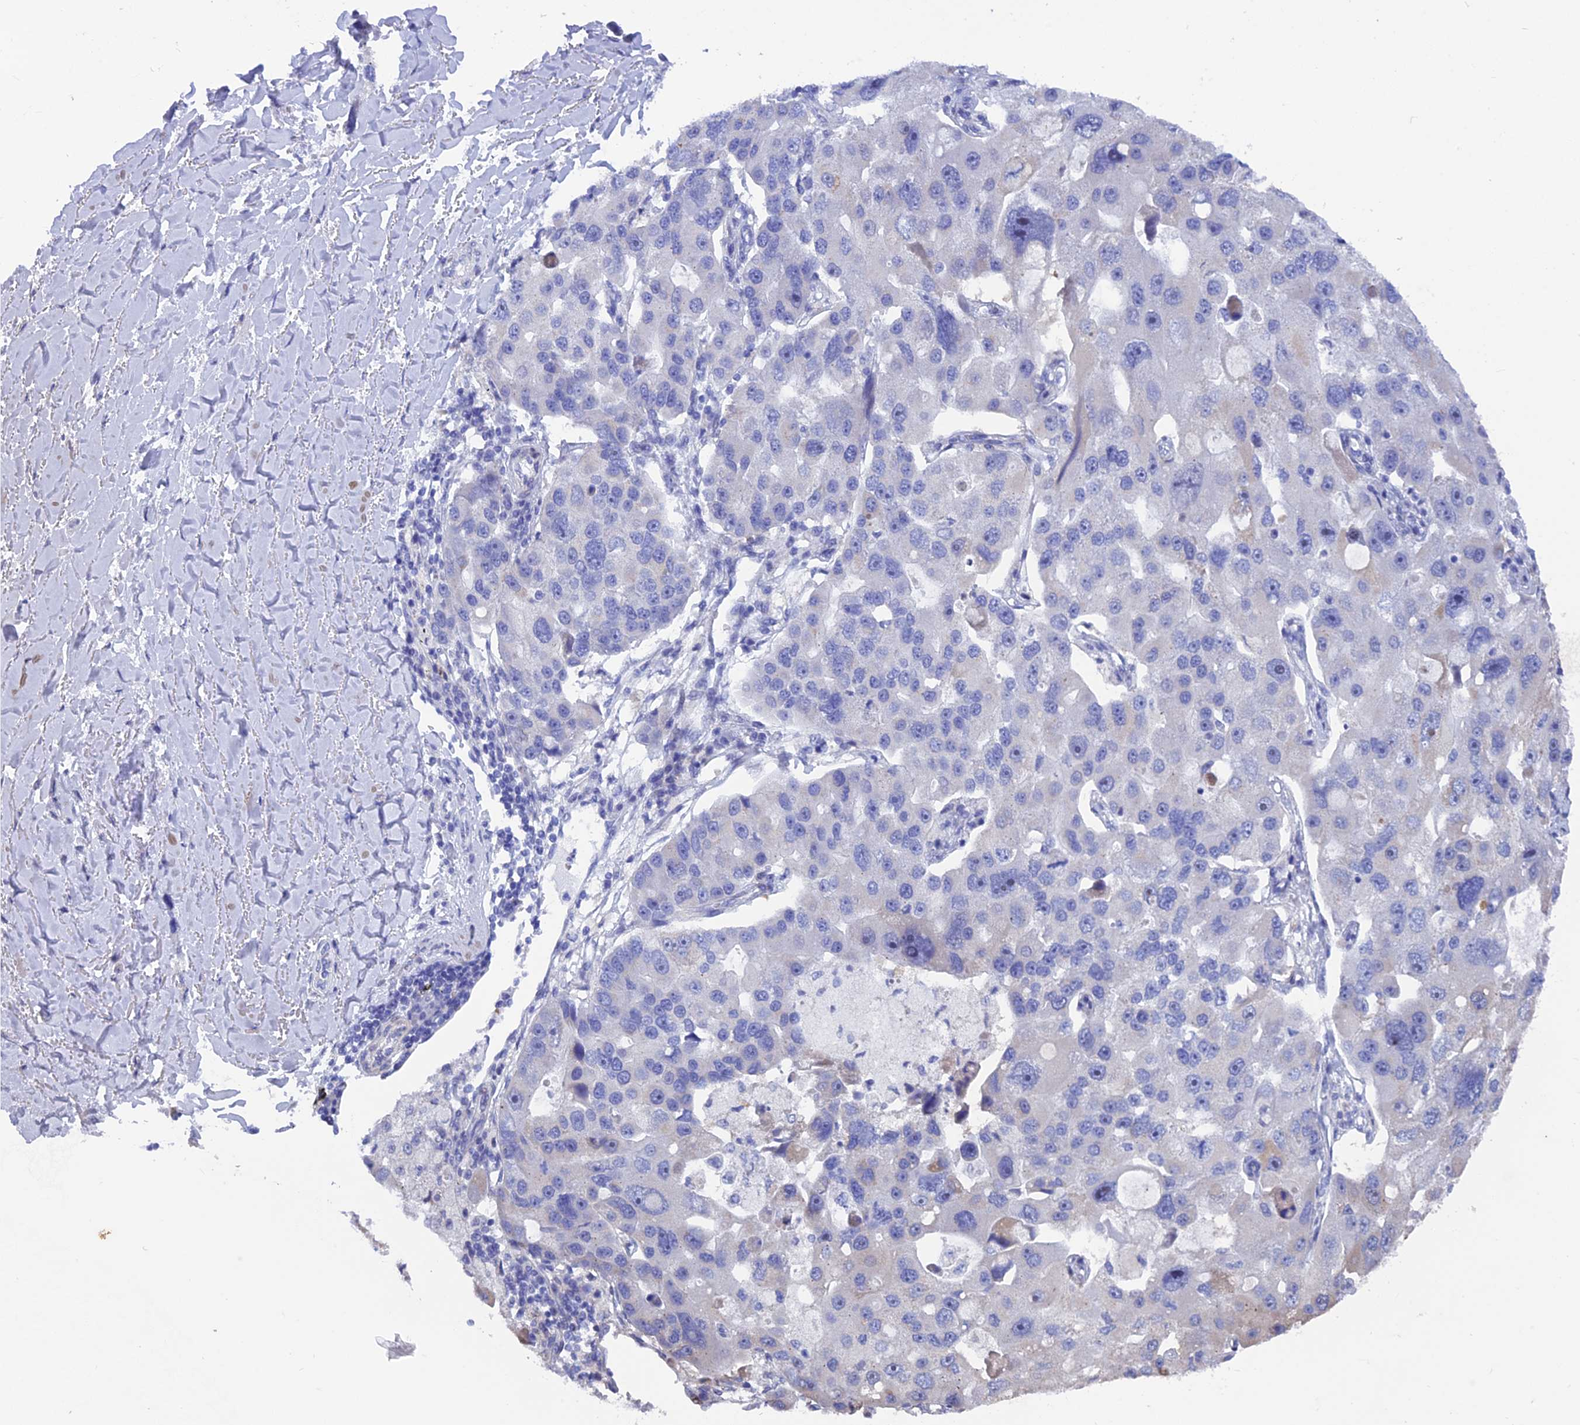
{"staining": {"intensity": "negative", "quantity": "none", "location": "none"}, "tissue": "lung cancer", "cell_type": "Tumor cells", "image_type": "cancer", "snomed": [{"axis": "morphology", "description": "Adenocarcinoma, NOS"}, {"axis": "topography", "description": "Lung"}], "caption": "High power microscopy image of an immunohistochemistry (IHC) photomicrograph of adenocarcinoma (lung), revealing no significant expression in tumor cells. Brightfield microscopy of IHC stained with DAB (3,3'-diaminobenzidine) (brown) and hematoxylin (blue), captured at high magnification.", "gene": "AK4", "patient": {"sex": "female", "age": 54}}